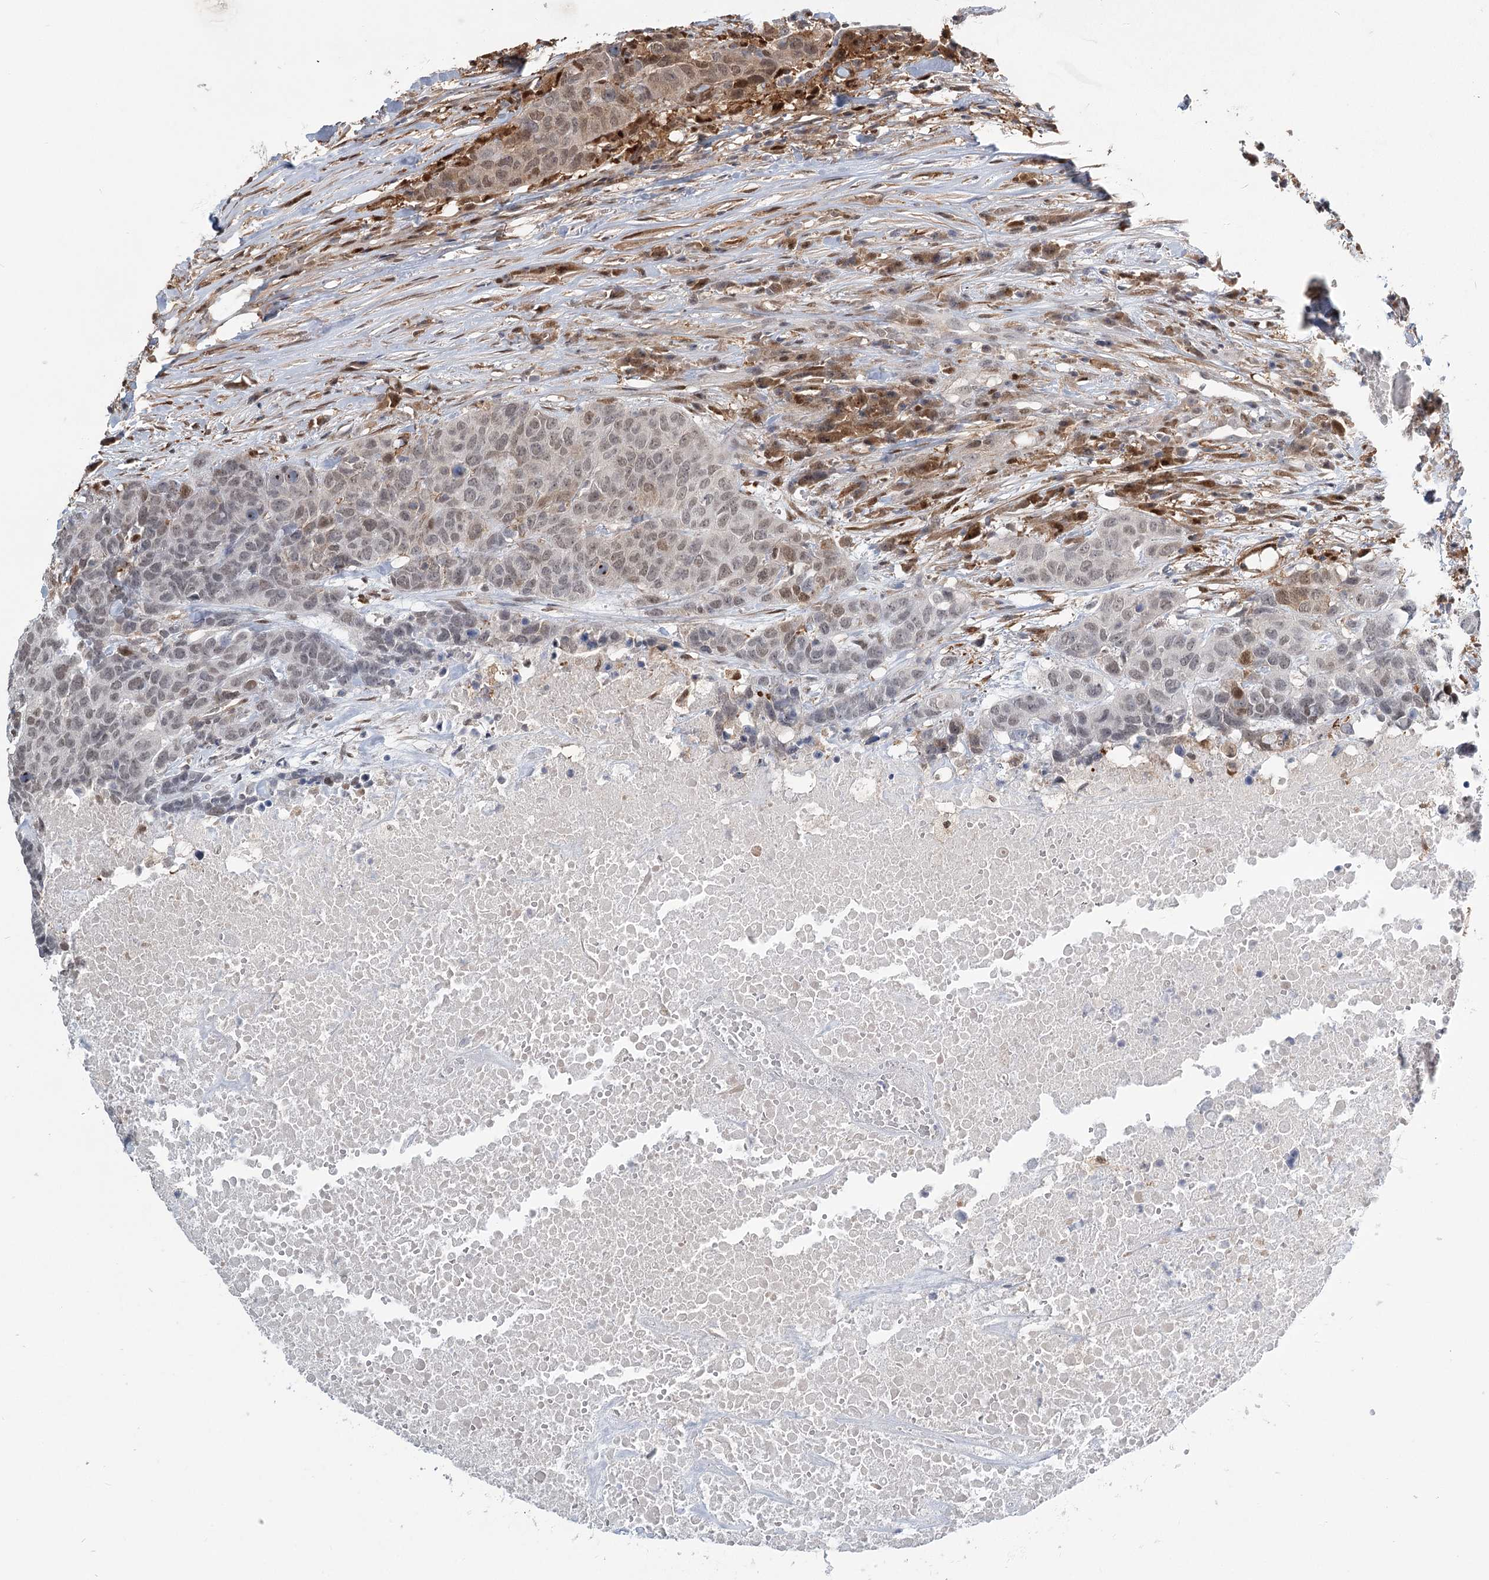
{"staining": {"intensity": "weak", "quantity": "<25%", "location": "cytoplasmic/membranous"}, "tissue": "head and neck cancer", "cell_type": "Tumor cells", "image_type": "cancer", "snomed": [{"axis": "morphology", "description": "Squamous cell carcinoma, NOS"}, {"axis": "topography", "description": "Head-Neck"}], "caption": "There is no significant positivity in tumor cells of head and neck cancer. Nuclei are stained in blue.", "gene": "TMEM70", "patient": {"sex": "male", "age": 66}}